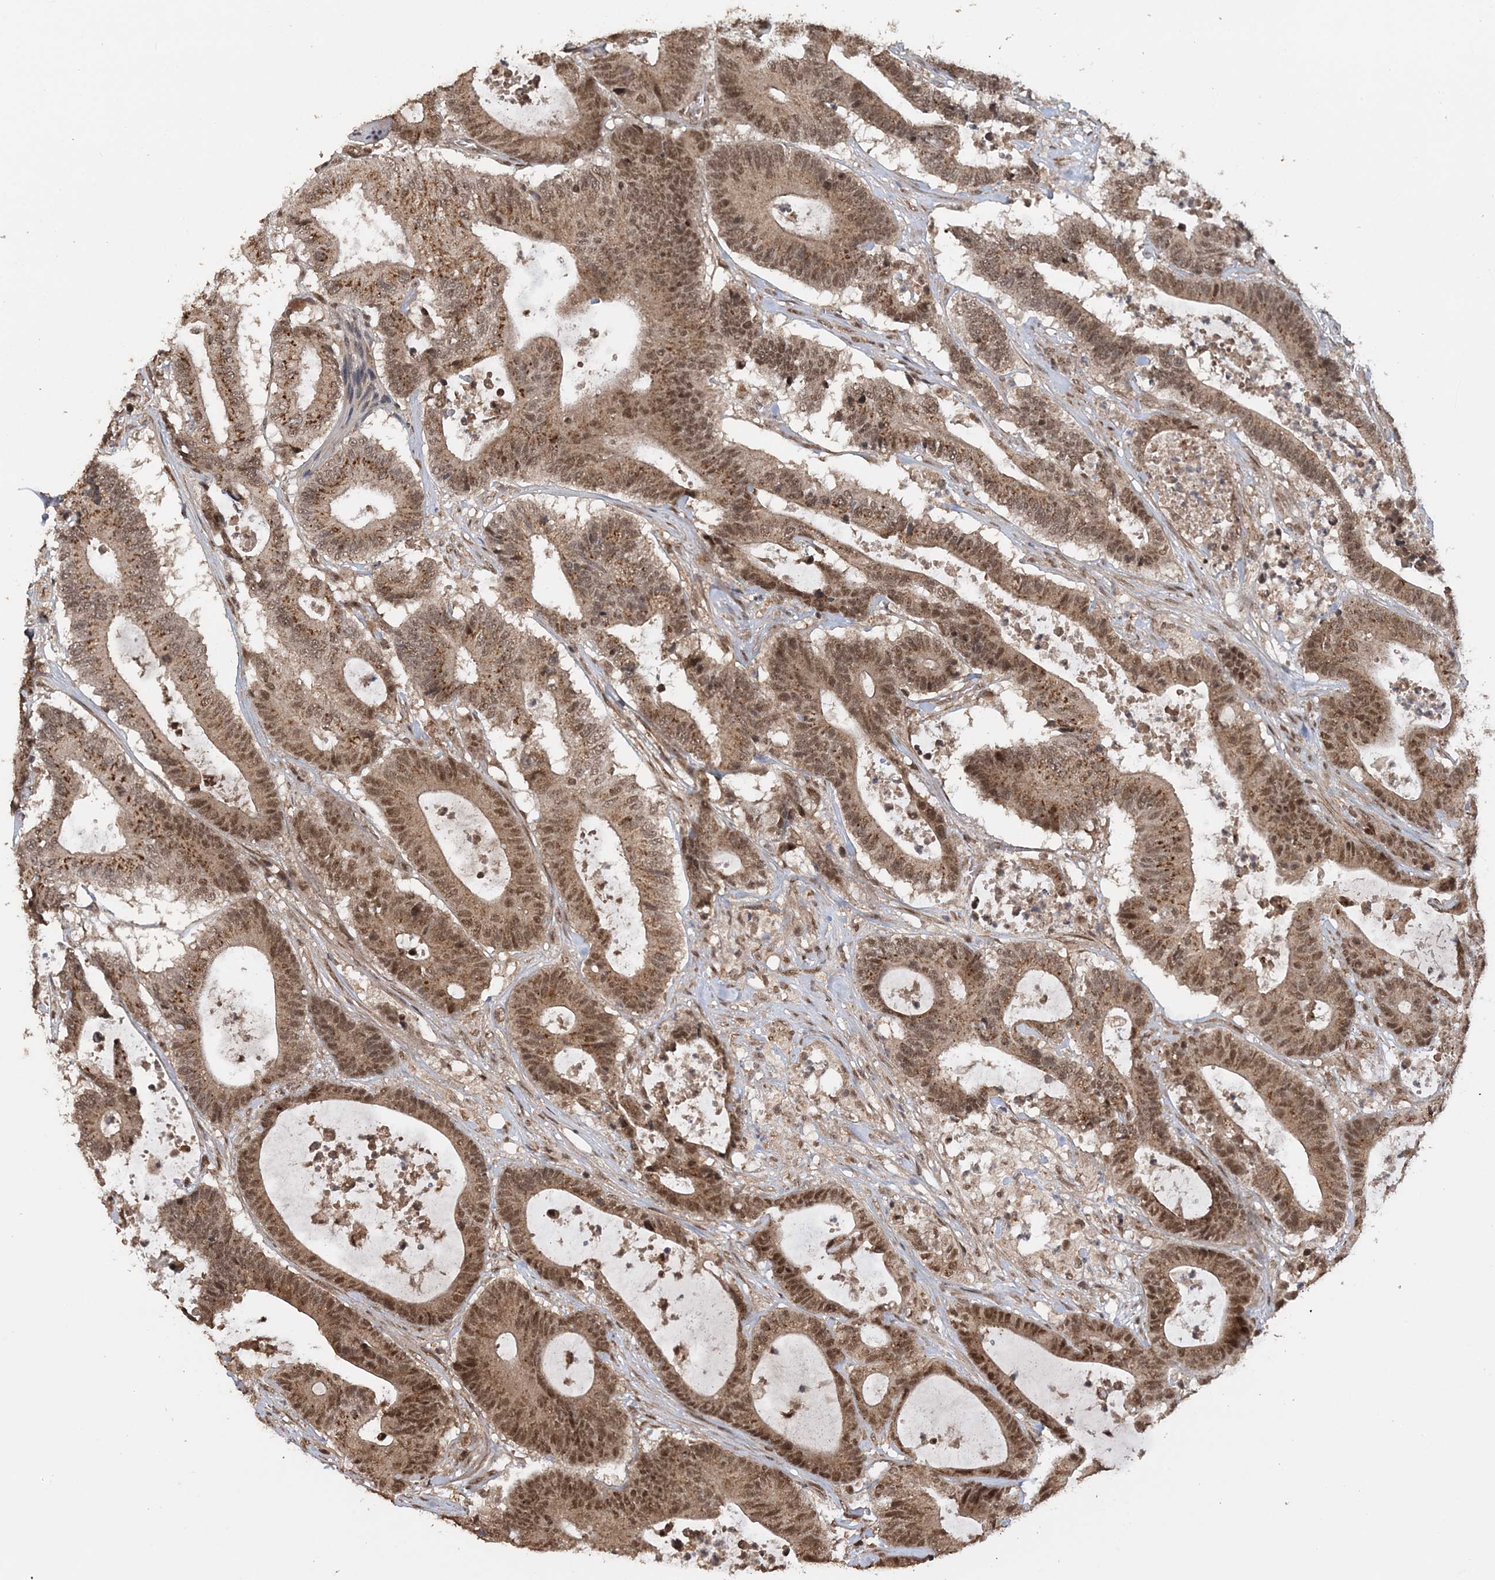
{"staining": {"intensity": "moderate", "quantity": ">75%", "location": "cytoplasmic/membranous,nuclear"}, "tissue": "colorectal cancer", "cell_type": "Tumor cells", "image_type": "cancer", "snomed": [{"axis": "morphology", "description": "Adenocarcinoma, NOS"}, {"axis": "topography", "description": "Colon"}], "caption": "Moderate cytoplasmic/membranous and nuclear positivity for a protein is present in approximately >75% of tumor cells of colorectal cancer (adenocarcinoma) using IHC.", "gene": "TSHZ2", "patient": {"sex": "female", "age": 84}}